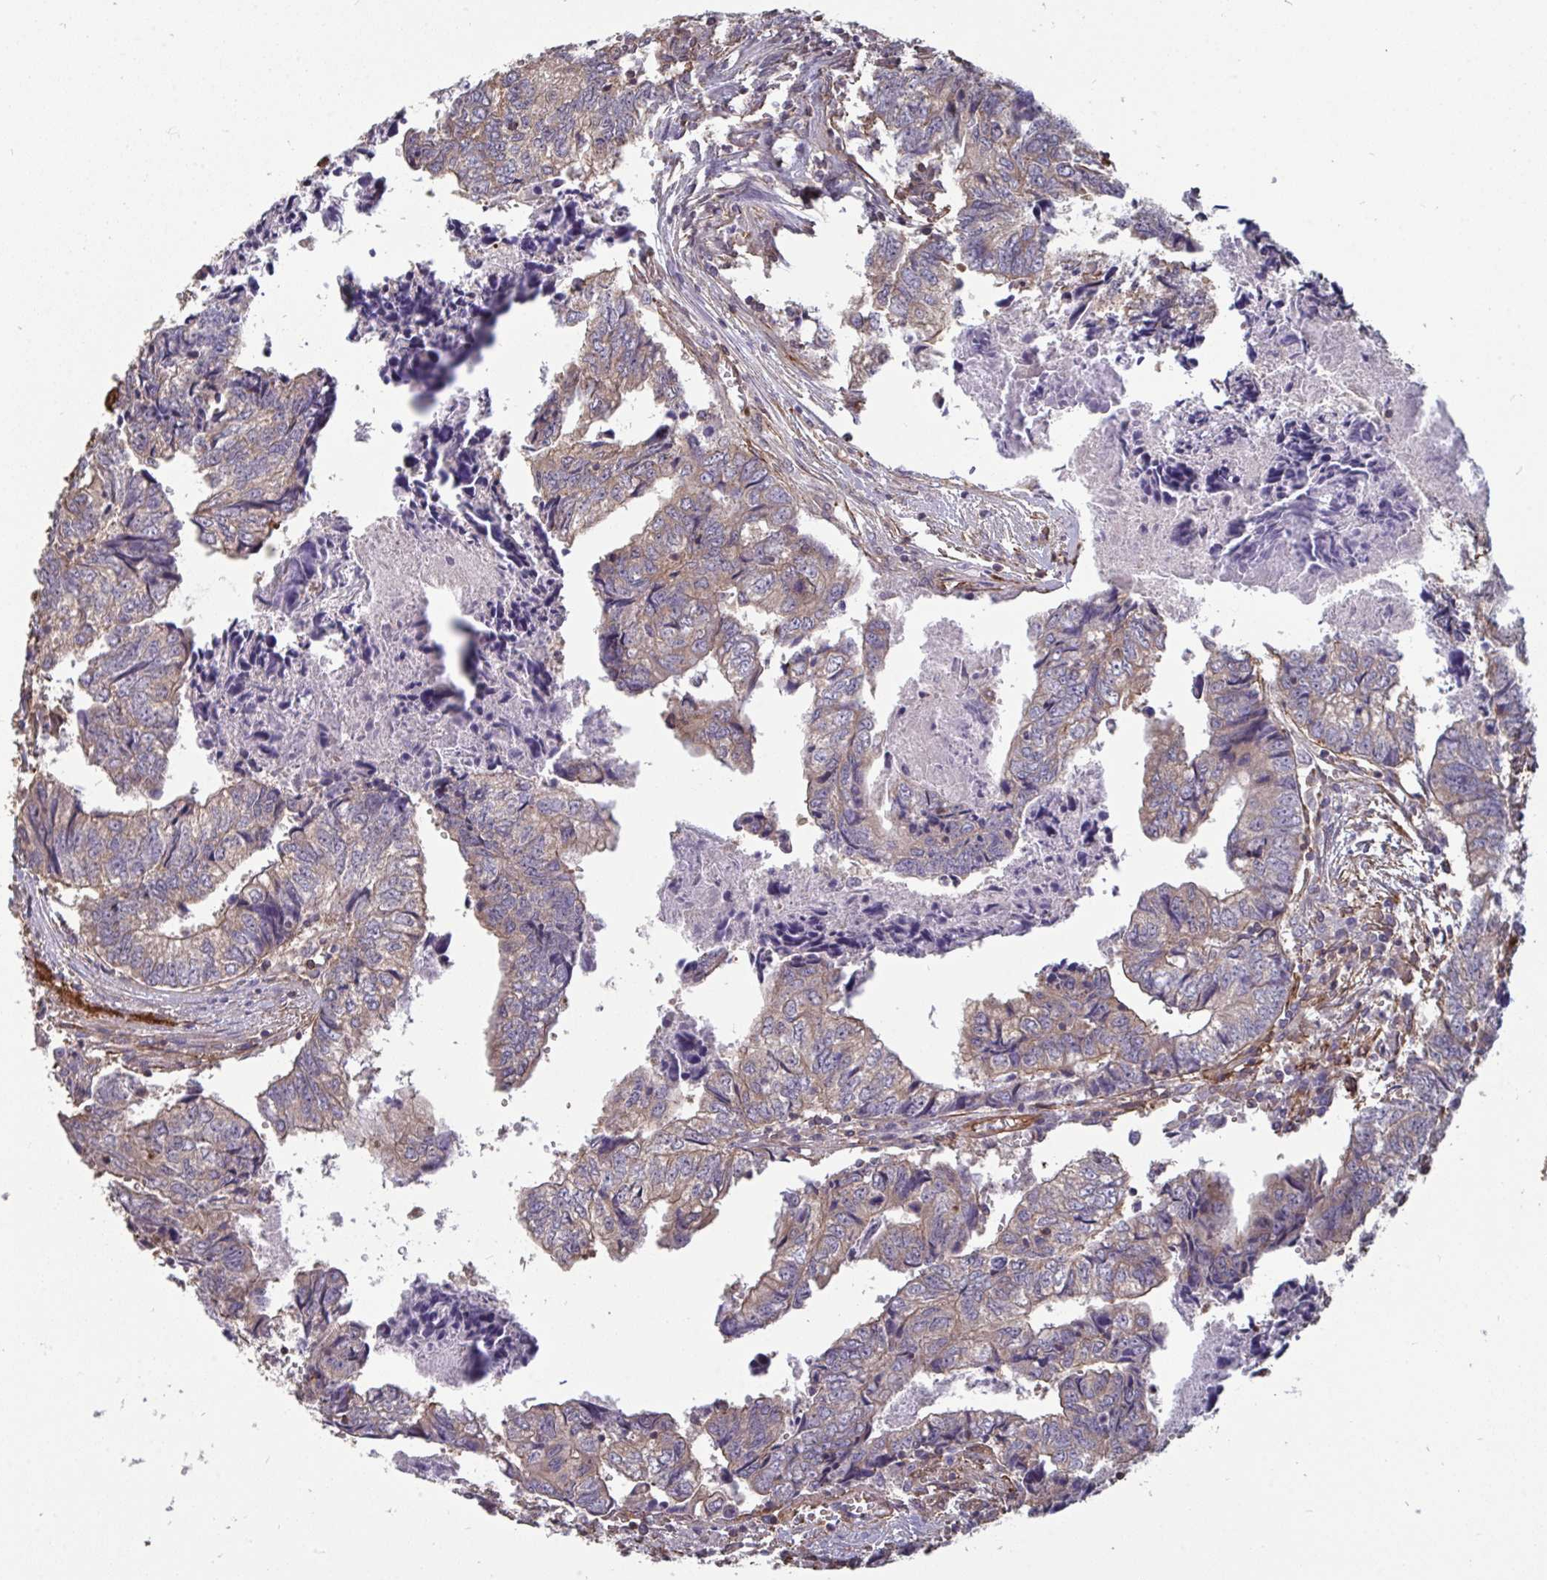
{"staining": {"intensity": "negative", "quantity": "none", "location": "none"}, "tissue": "colorectal cancer", "cell_type": "Tumor cells", "image_type": "cancer", "snomed": [{"axis": "morphology", "description": "Adenocarcinoma, NOS"}, {"axis": "topography", "description": "Colon"}], "caption": "Adenocarcinoma (colorectal) was stained to show a protein in brown. There is no significant positivity in tumor cells.", "gene": "ISCU", "patient": {"sex": "male", "age": 86}}